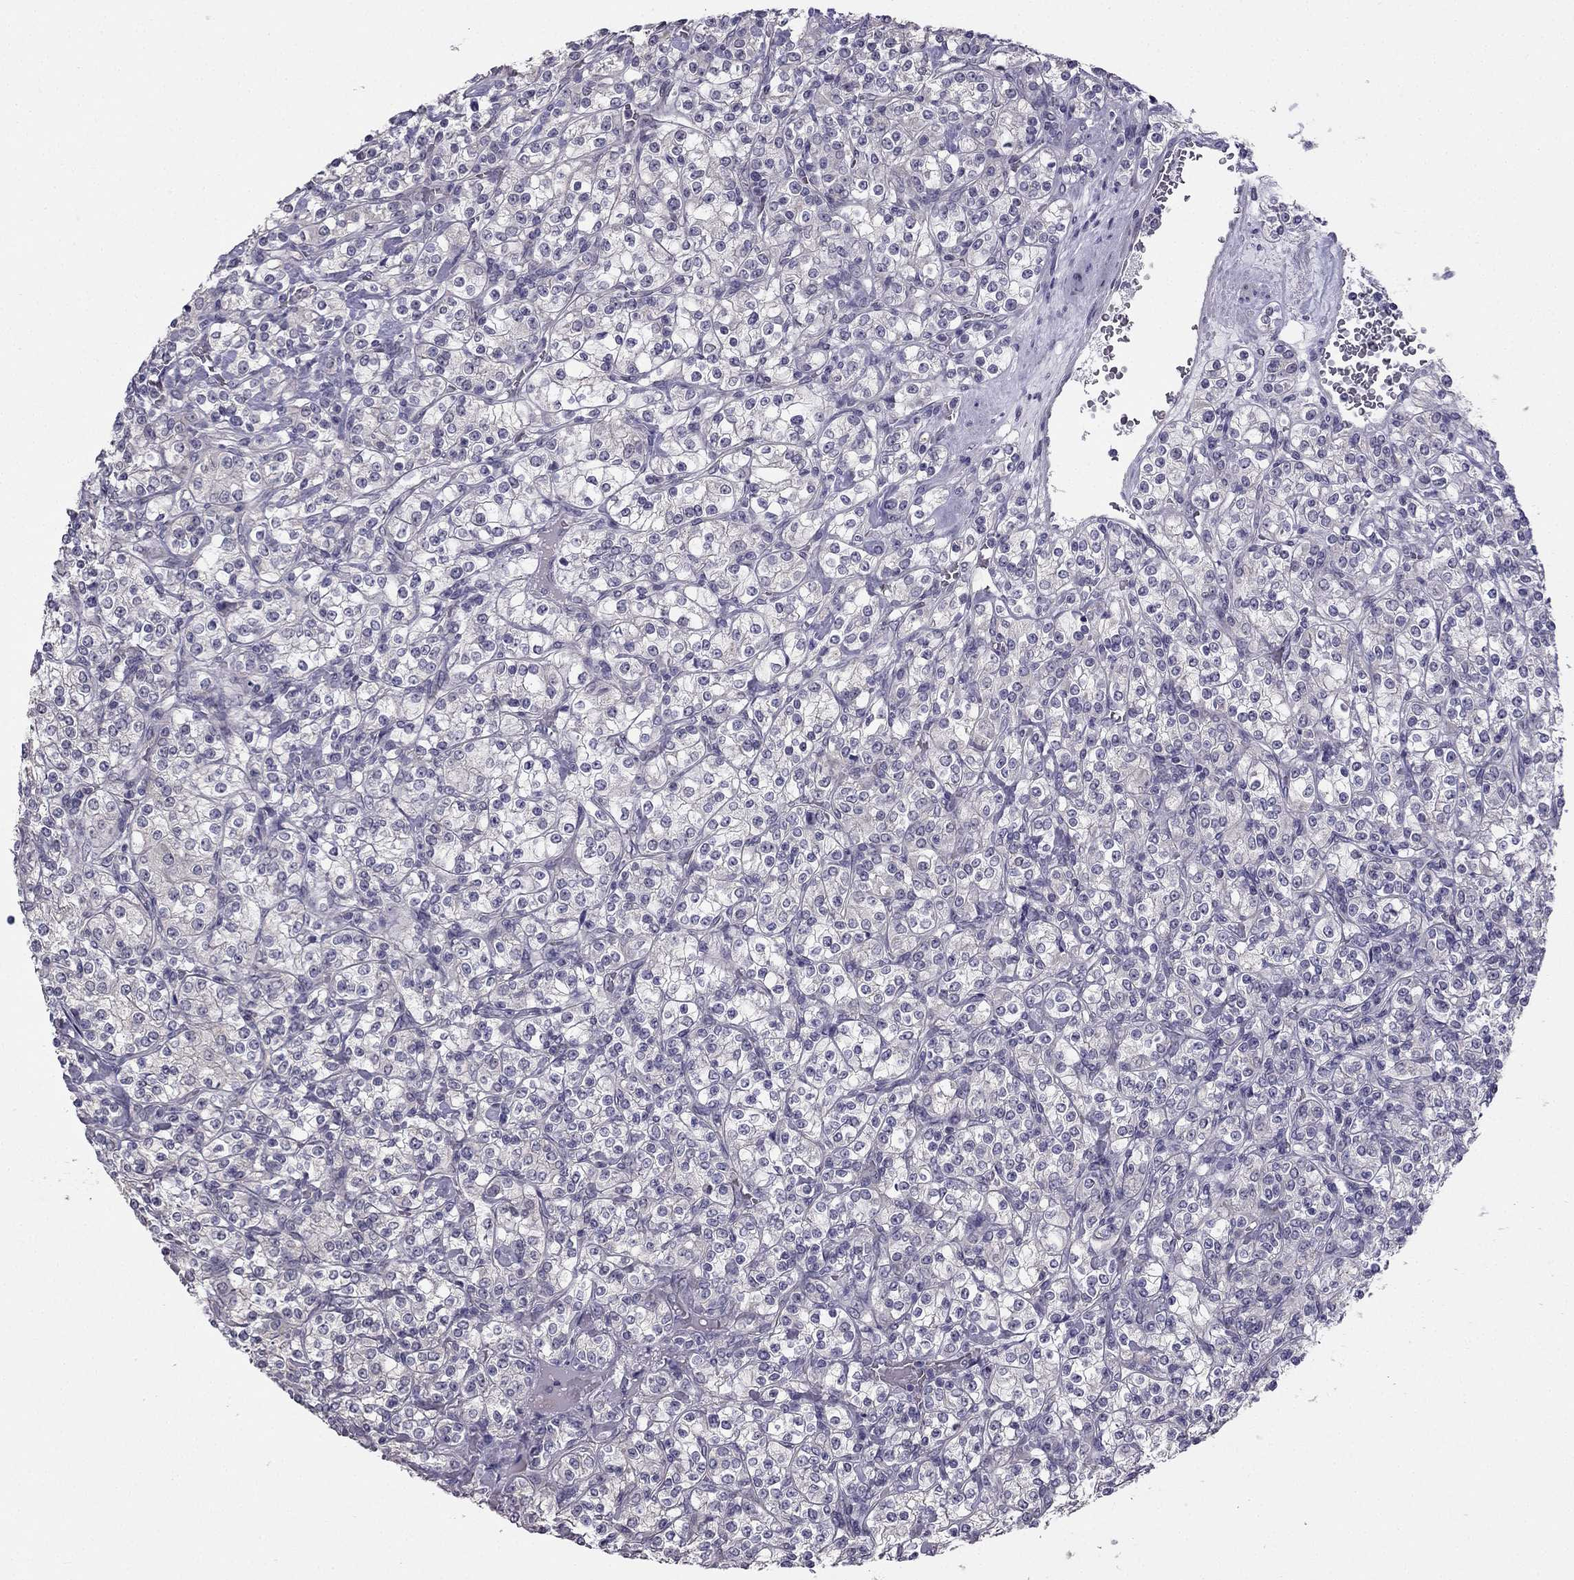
{"staining": {"intensity": "negative", "quantity": "none", "location": "none"}, "tissue": "renal cancer", "cell_type": "Tumor cells", "image_type": "cancer", "snomed": [{"axis": "morphology", "description": "Adenocarcinoma, NOS"}, {"axis": "topography", "description": "Kidney"}], "caption": "A micrograph of renal cancer (adenocarcinoma) stained for a protein exhibits no brown staining in tumor cells.", "gene": "HSFX1", "patient": {"sex": "male", "age": 77}}